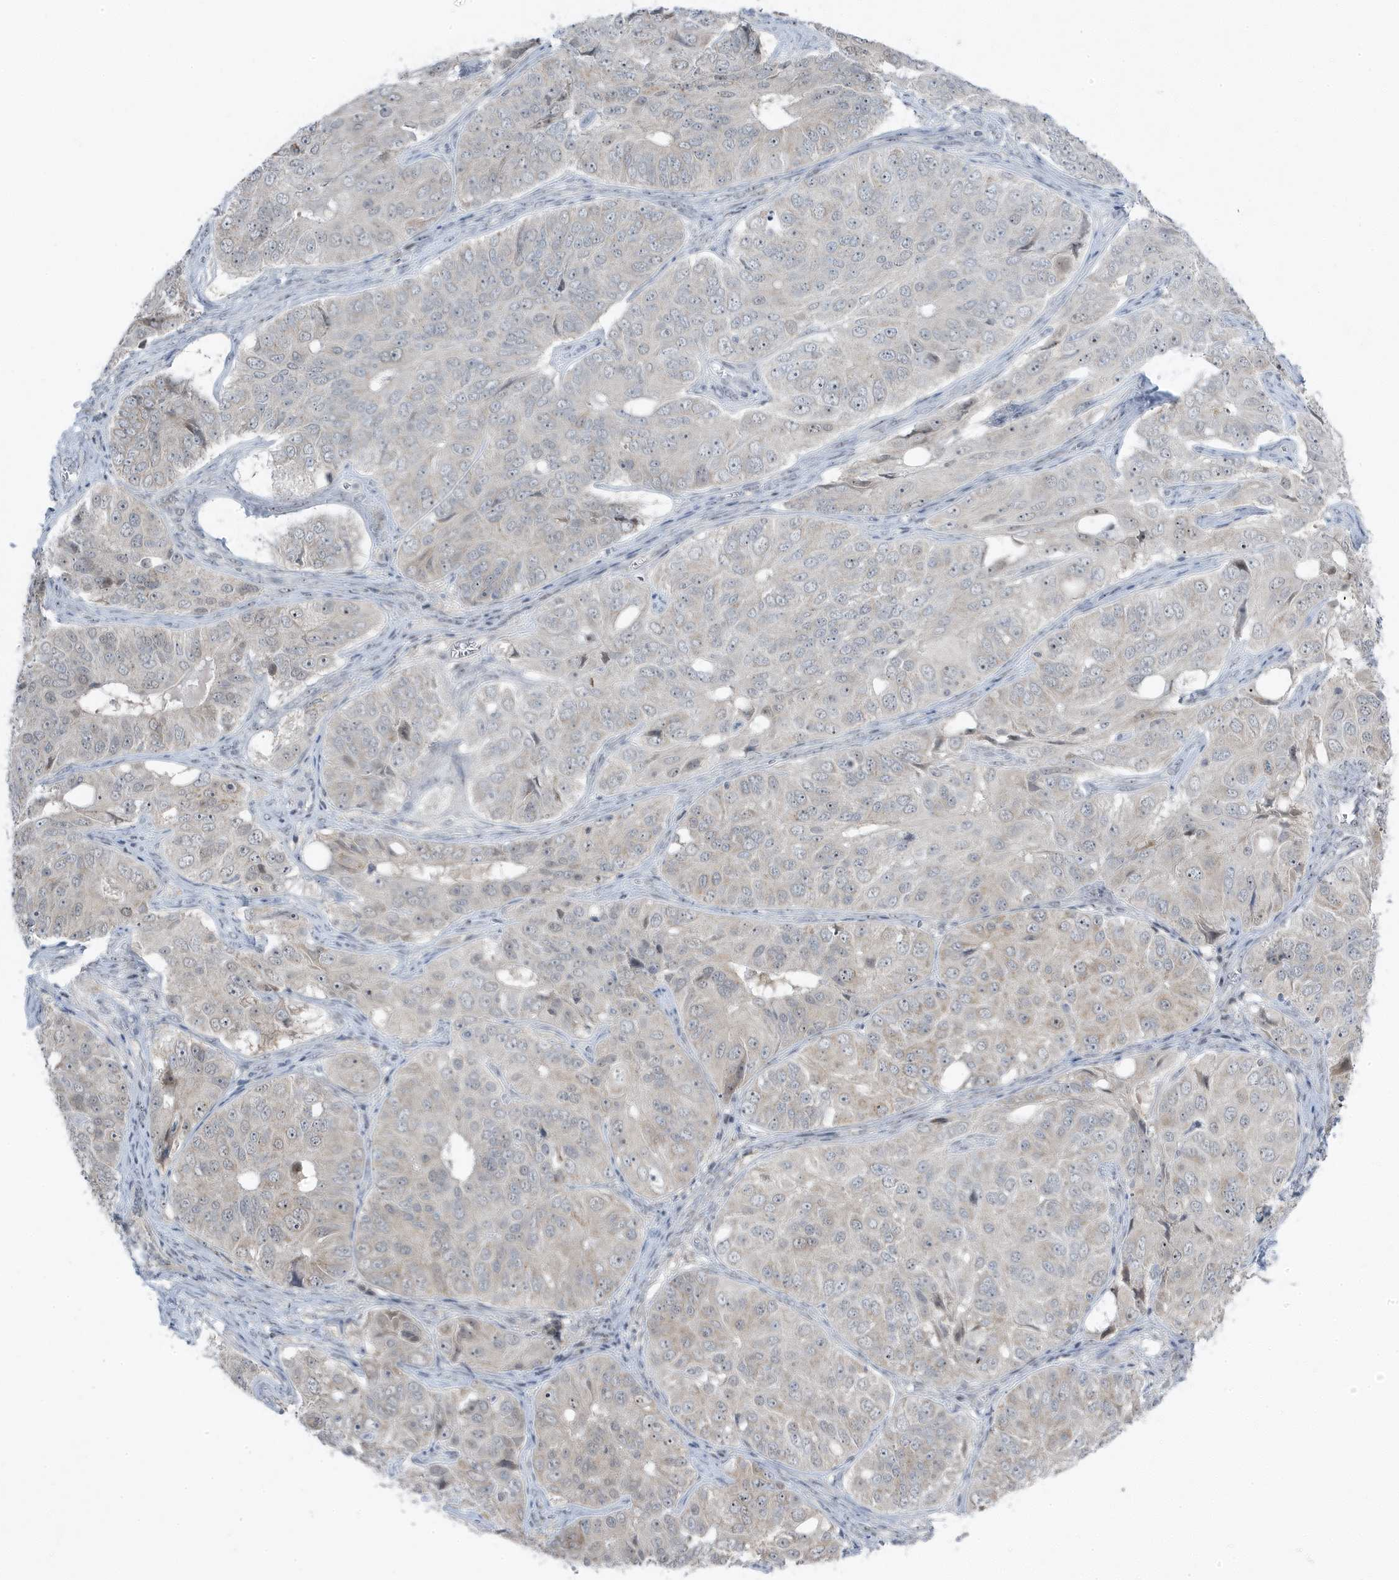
{"staining": {"intensity": "weak", "quantity": "<25%", "location": "cytoplasmic/membranous"}, "tissue": "ovarian cancer", "cell_type": "Tumor cells", "image_type": "cancer", "snomed": [{"axis": "morphology", "description": "Carcinoma, endometroid"}, {"axis": "topography", "description": "Ovary"}], "caption": "Tumor cells are negative for brown protein staining in ovarian endometroid carcinoma.", "gene": "TSEN15", "patient": {"sex": "female", "age": 51}}